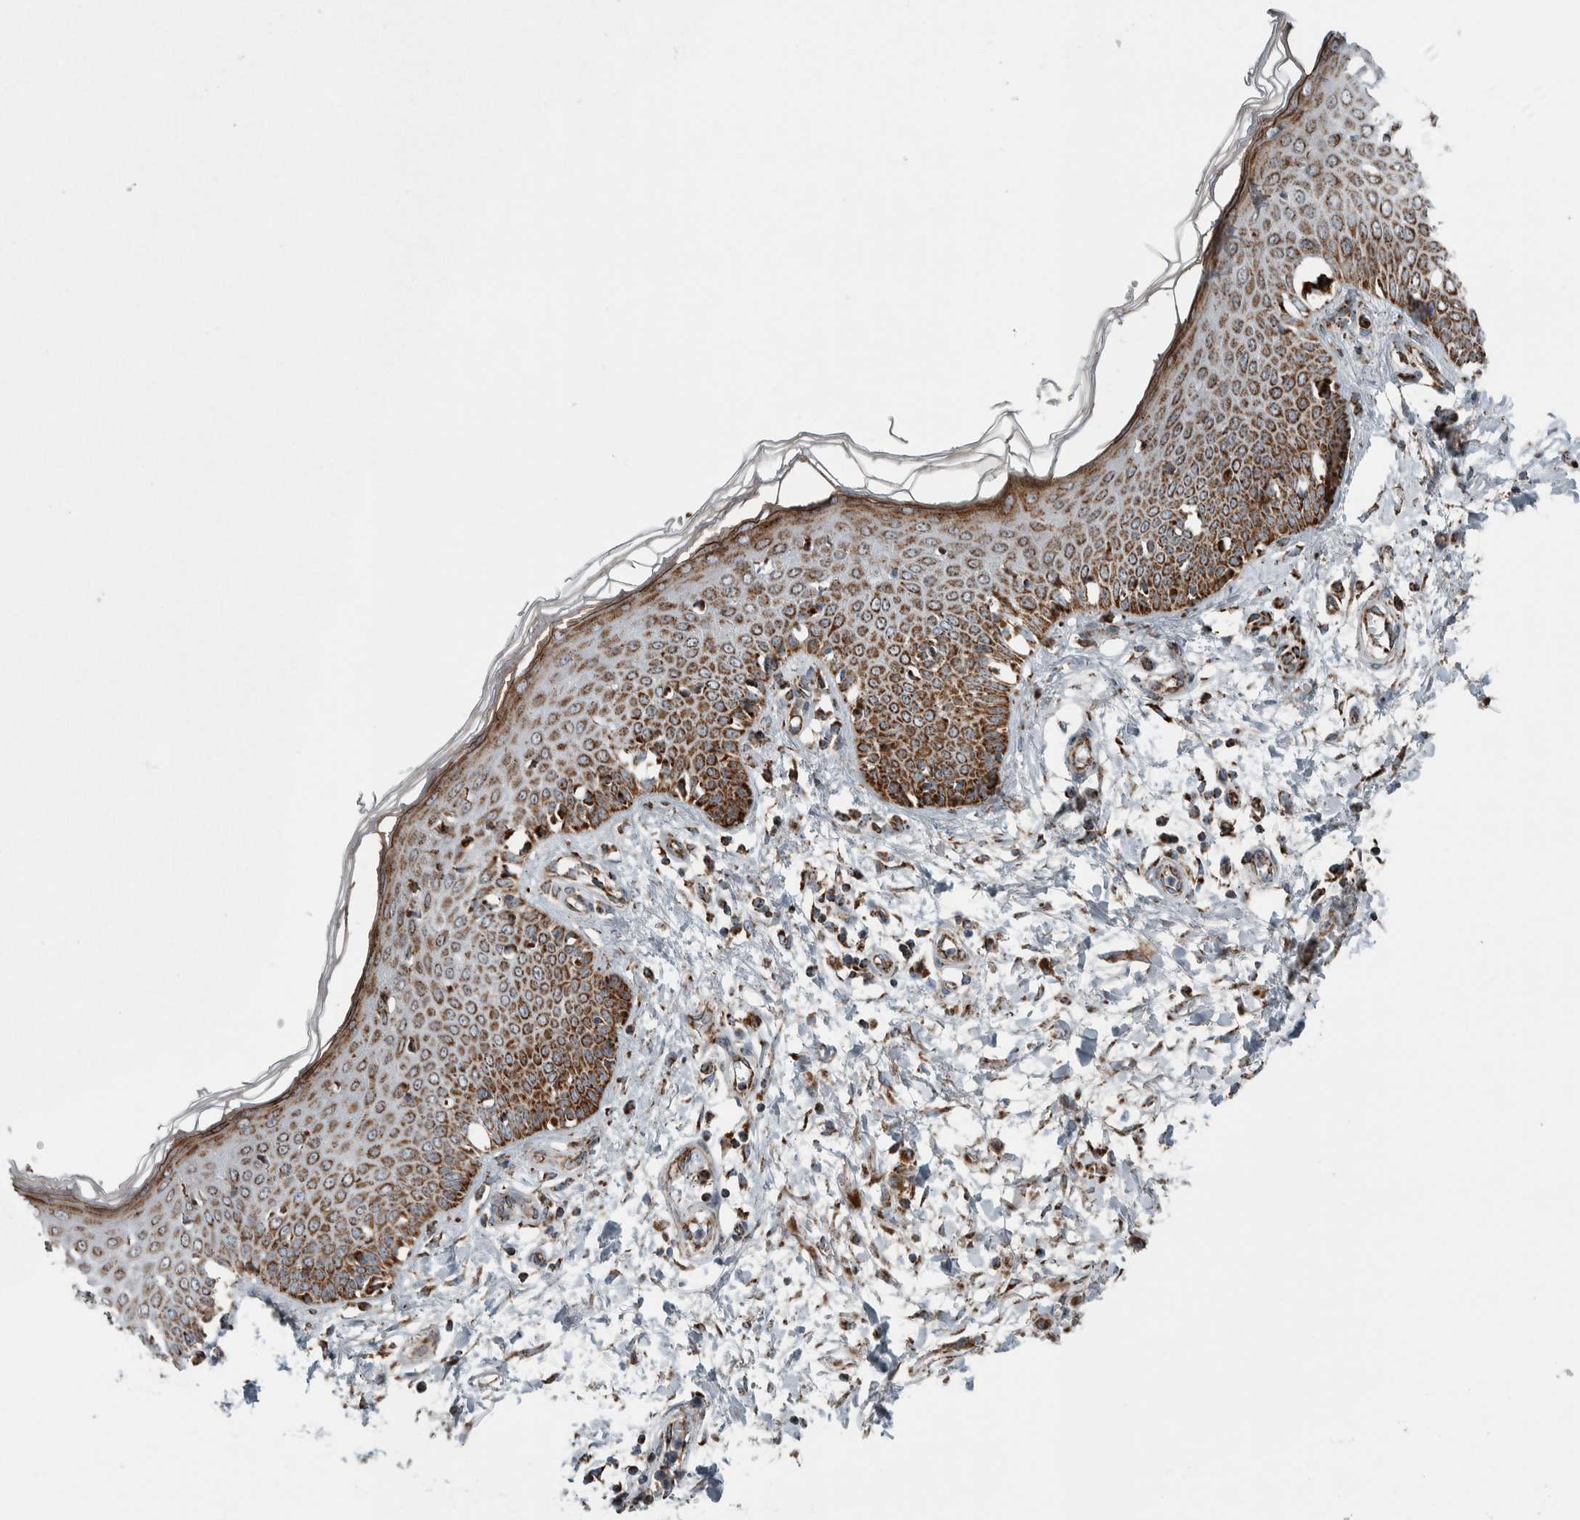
{"staining": {"intensity": "strong", "quantity": ">75%", "location": "cytoplasmic/membranous"}, "tissue": "skin", "cell_type": "Fibroblasts", "image_type": "normal", "snomed": [{"axis": "morphology", "description": "Normal tissue, NOS"}, {"axis": "morphology", "description": "Inflammation, NOS"}, {"axis": "topography", "description": "Skin"}], "caption": "DAB immunohistochemical staining of benign skin demonstrates strong cytoplasmic/membranous protein expression in about >75% of fibroblasts.", "gene": "CNTROB", "patient": {"sex": "female", "age": 44}}